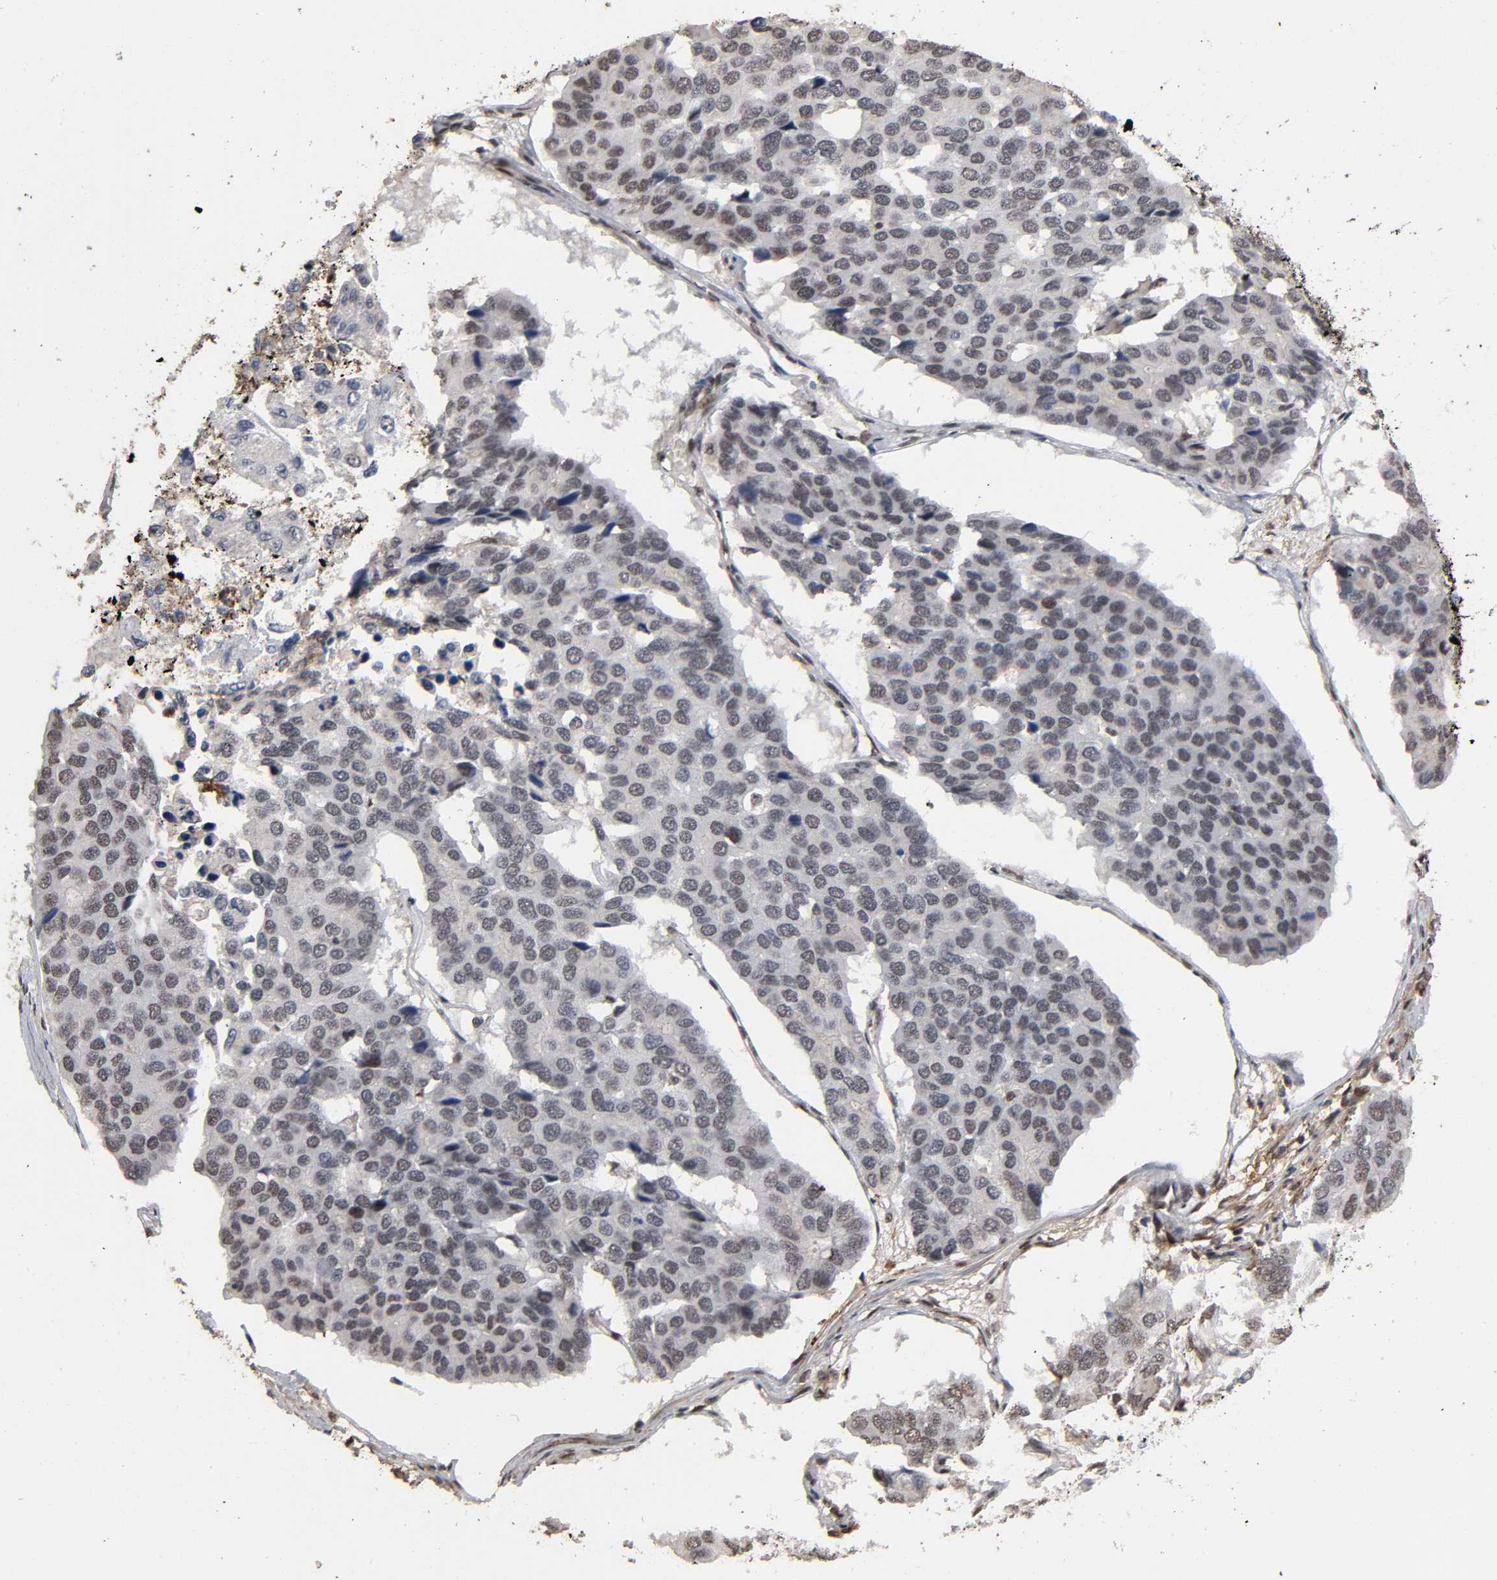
{"staining": {"intensity": "weak", "quantity": ">75%", "location": "nuclear"}, "tissue": "pancreatic cancer", "cell_type": "Tumor cells", "image_type": "cancer", "snomed": [{"axis": "morphology", "description": "Adenocarcinoma, NOS"}, {"axis": "topography", "description": "Pancreas"}], "caption": "Immunohistochemistry image of neoplastic tissue: pancreatic cancer stained using immunohistochemistry displays low levels of weak protein expression localized specifically in the nuclear of tumor cells, appearing as a nuclear brown color.", "gene": "AHNAK2", "patient": {"sex": "male", "age": 50}}